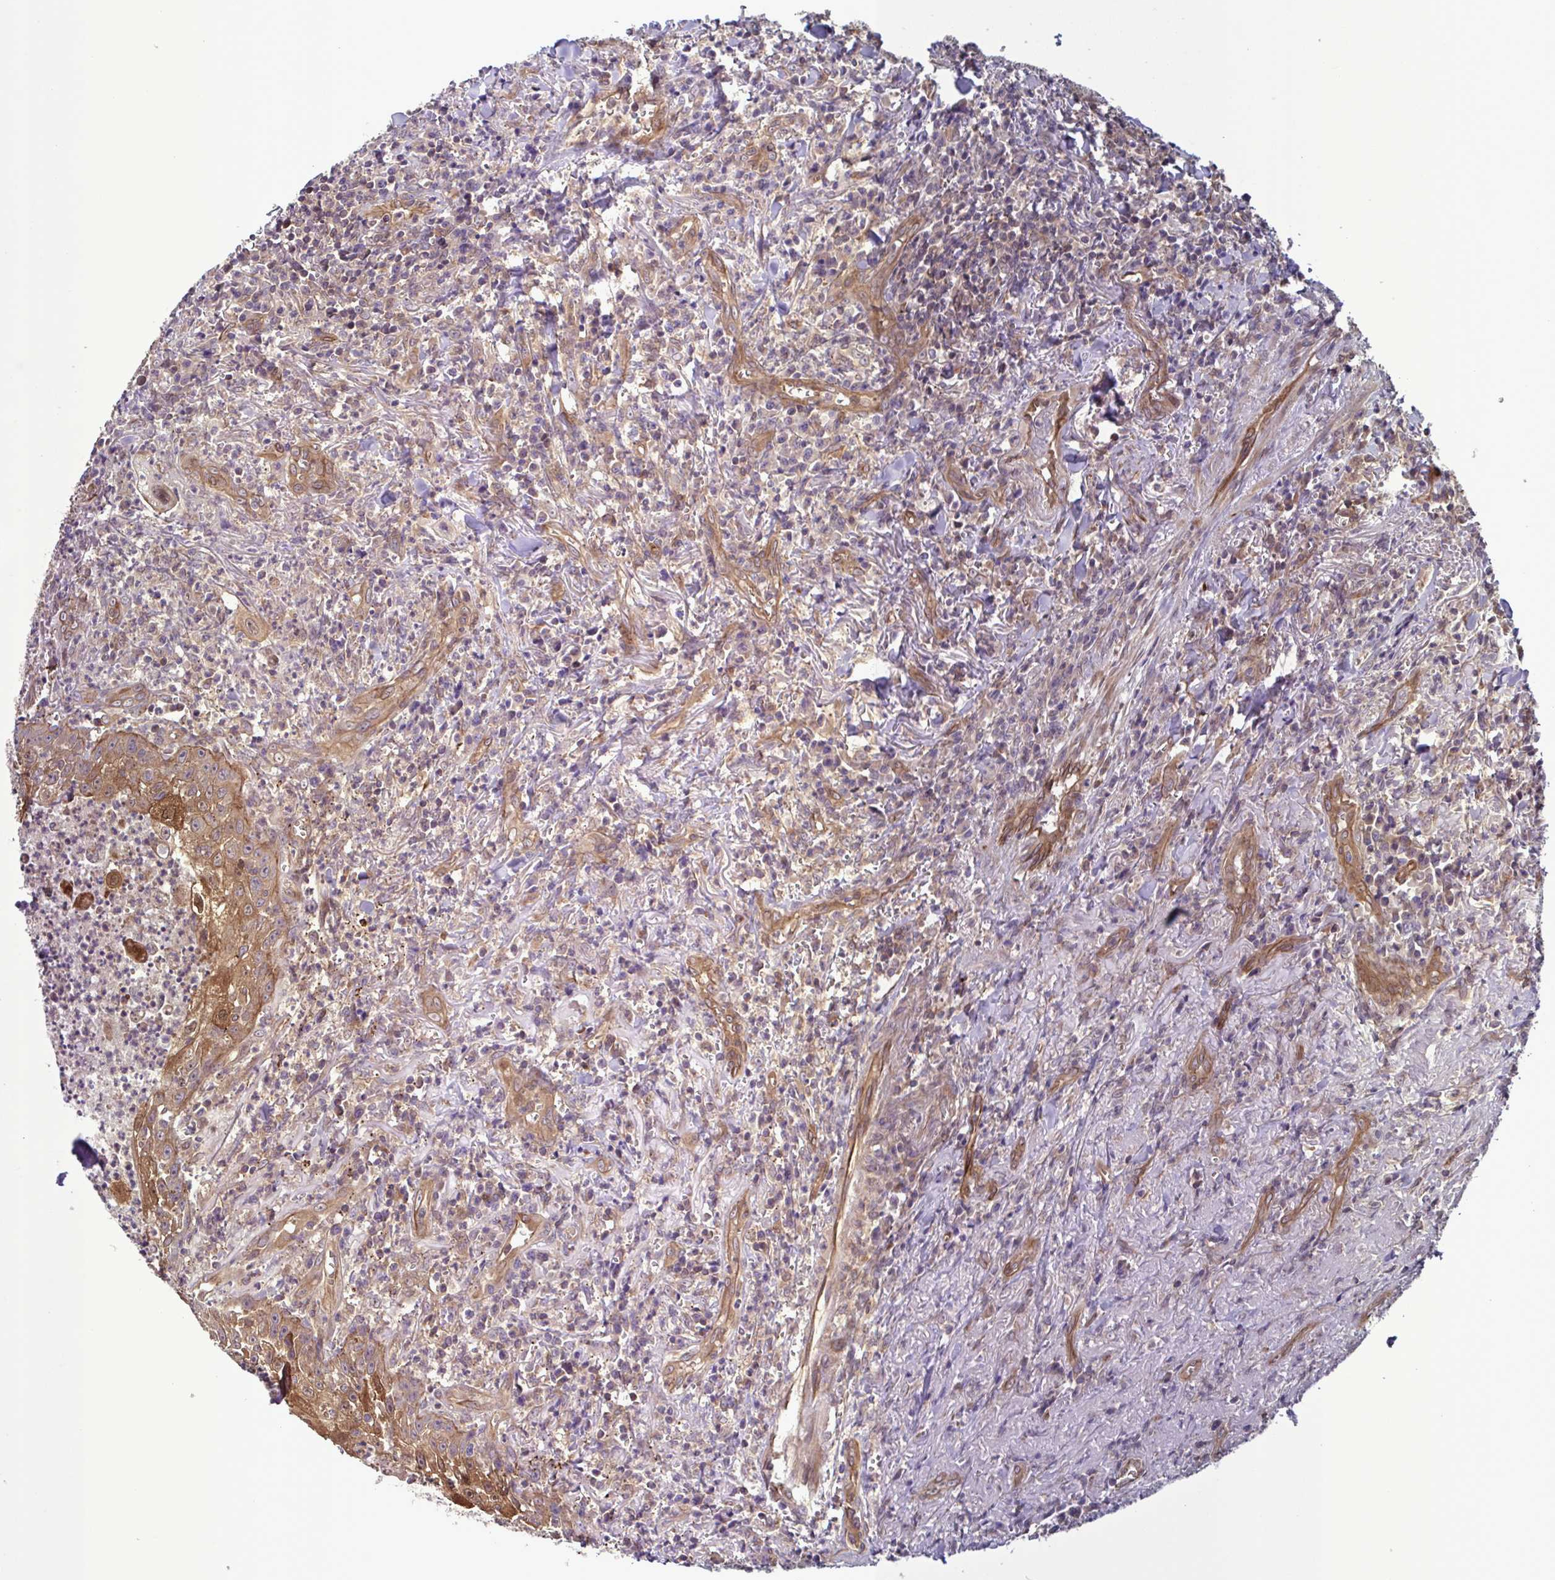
{"staining": {"intensity": "moderate", "quantity": "25%-75%", "location": "cytoplasmic/membranous"}, "tissue": "head and neck cancer", "cell_type": "Tumor cells", "image_type": "cancer", "snomed": [{"axis": "morphology", "description": "Normal tissue, NOS"}, {"axis": "morphology", "description": "Squamous cell carcinoma, NOS"}, {"axis": "topography", "description": "Oral tissue"}, {"axis": "topography", "description": "Head-Neck"}], "caption": "Squamous cell carcinoma (head and neck) stained with a brown dye demonstrates moderate cytoplasmic/membranous positive staining in about 25%-75% of tumor cells.", "gene": "GLTP", "patient": {"sex": "female", "age": 70}}